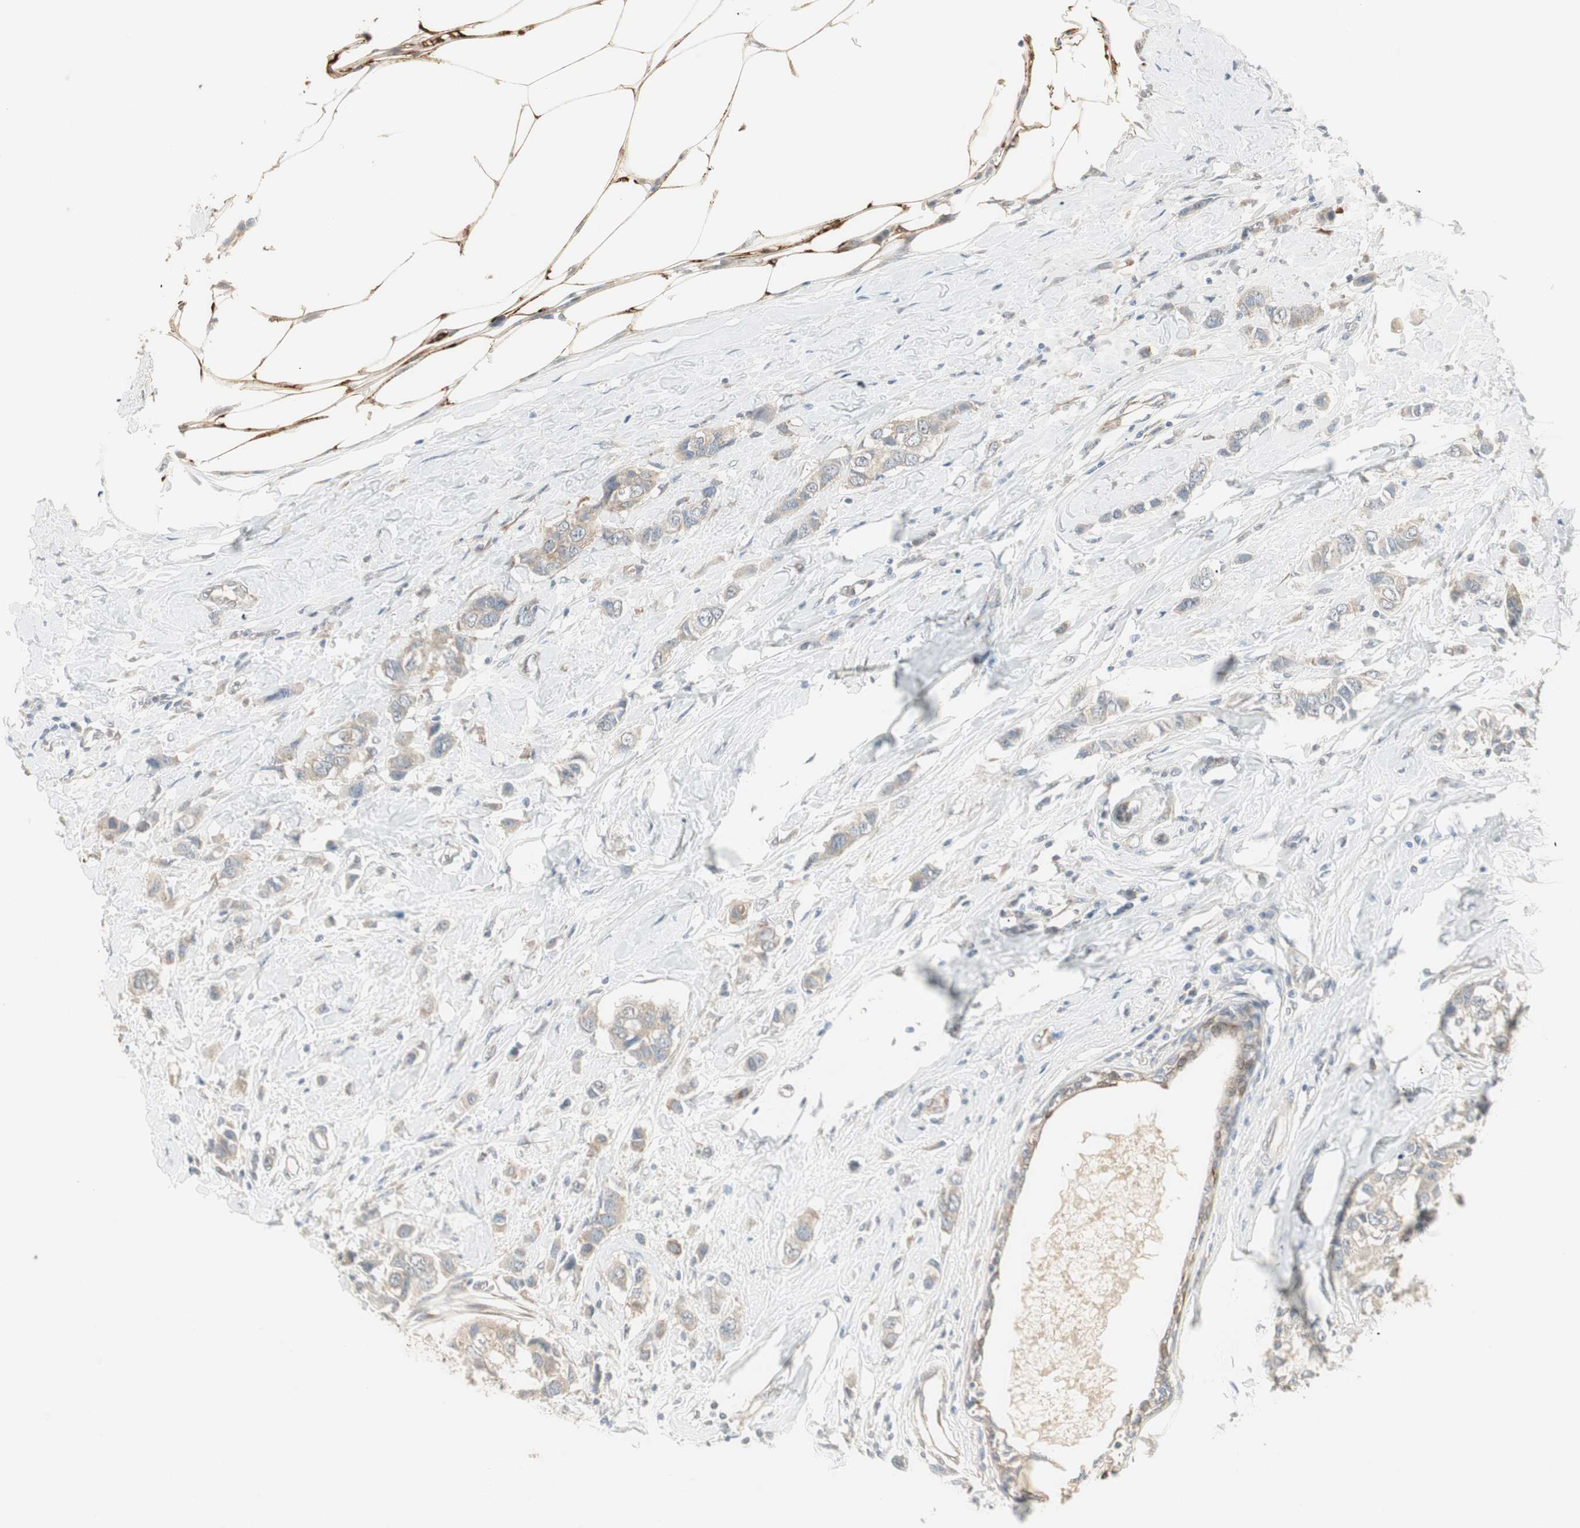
{"staining": {"intensity": "weak", "quantity": ">75%", "location": "cytoplasmic/membranous"}, "tissue": "breast cancer", "cell_type": "Tumor cells", "image_type": "cancer", "snomed": [{"axis": "morphology", "description": "Duct carcinoma"}, {"axis": "topography", "description": "Breast"}], "caption": "Invasive ductal carcinoma (breast) stained with immunohistochemistry (IHC) displays weak cytoplasmic/membranous positivity in approximately >75% of tumor cells. (DAB IHC, brown staining for protein, blue staining for nuclei).", "gene": "ZFP36", "patient": {"sex": "female", "age": 50}}